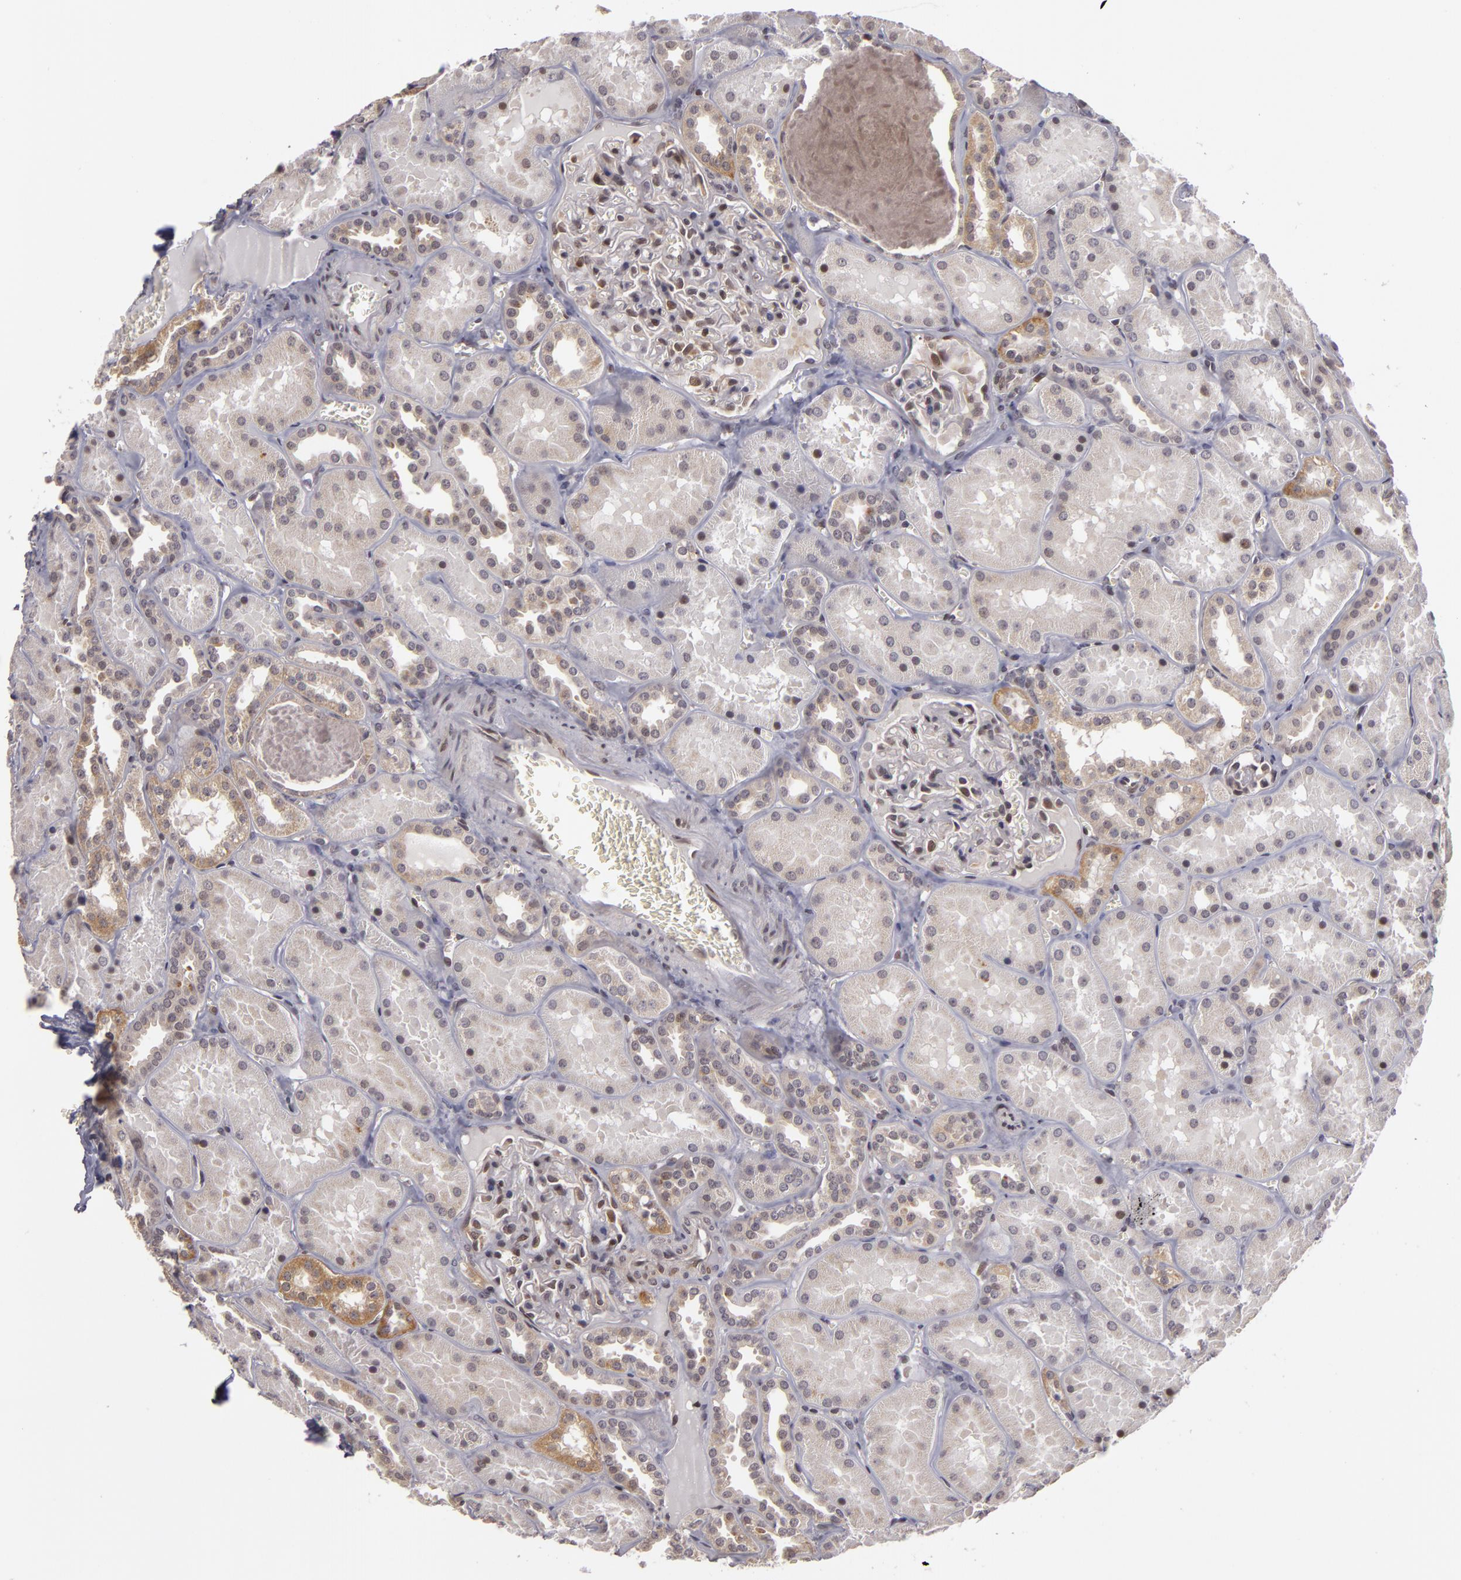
{"staining": {"intensity": "weak", "quantity": "25%-75%", "location": "nuclear"}, "tissue": "kidney", "cell_type": "Cells in glomeruli", "image_type": "normal", "snomed": [{"axis": "morphology", "description": "Normal tissue, NOS"}, {"axis": "topography", "description": "Kidney"}], "caption": "The histopathology image exhibits staining of benign kidney, revealing weak nuclear protein staining (brown color) within cells in glomeruli. Nuclei are stained in blue.", "gene": "ZNF133", "patient": {"sex": "female", "age": 52}}